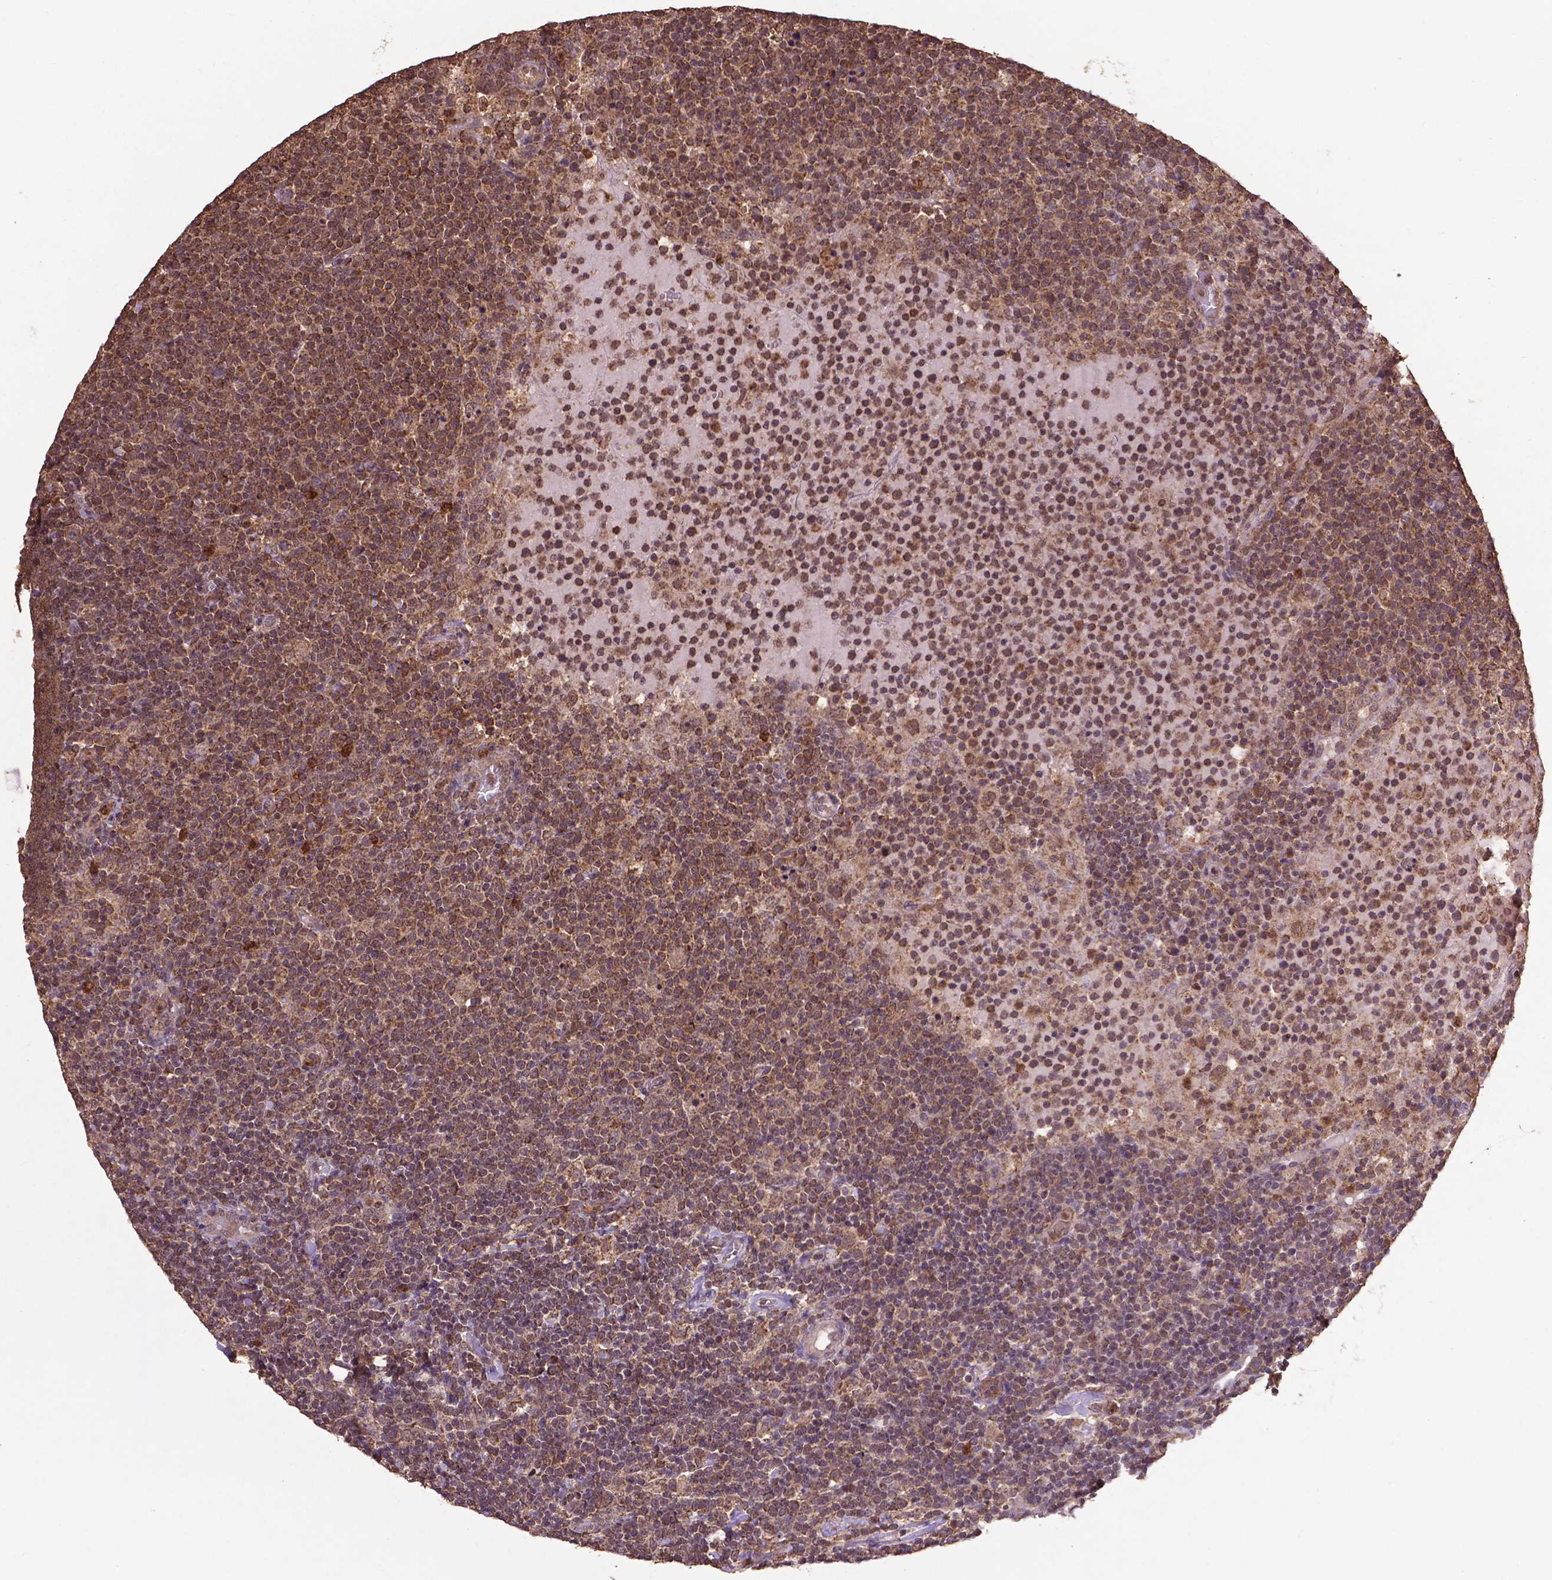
{"staining": {"intensity": "moderate", "quantity": ">75%", "location": "cytoplasmic/membranous,nuclear"}, "tissue": "lymphoma", "cell_type": "Tumor cells", "image_type": "cancer", "snomed": [{"axis": "morphology", "description": "Malignant lymphoma, non-Hodgkin's type, High grade"}, {"axis": "topography", "description": "Lymph node"}], "caption": "DAB immunohistochemical staining of human lymphoma shows moderate cytoplasmic/membranous and nuclear protein staining in approximately >75% of tumor cells.", "gene": "DCAF1", "patient": {"sex": "male", "age": 61}}